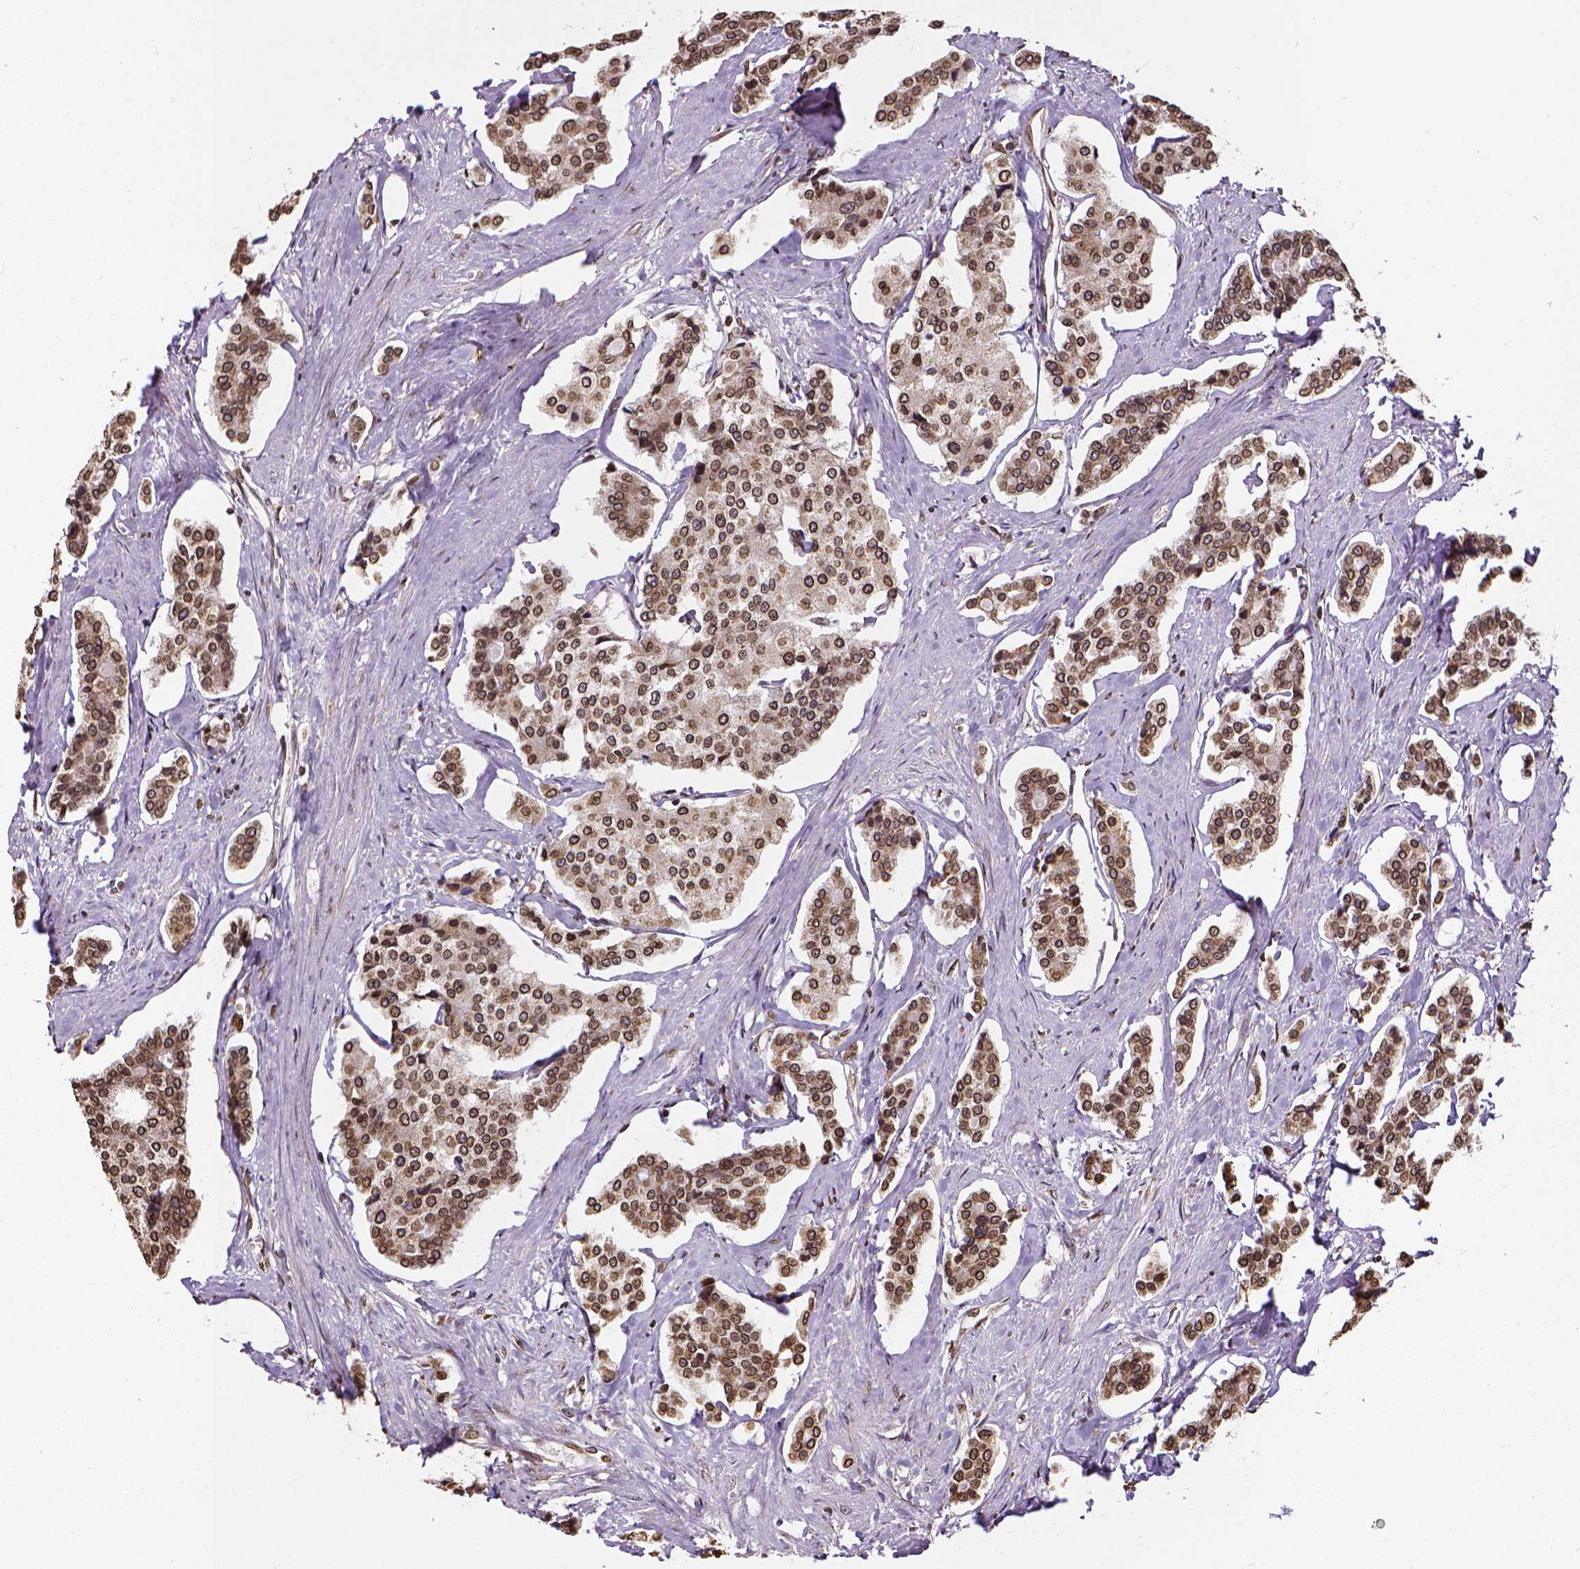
{"staining": {"intensity": "strong", "quantity": ">75%", "location": "cytoplasmic/membranous,nuclear"}, "tissue": "carcinoid", "cell_type": "Tumor cells", "image_type": "cancer", "snomed": [{"axis": "morphology", "description": "Carcinoid, malignant, NOS"}, {"axis": "topography", "description": "Small intestine"}], "caption": "There is high levels of strong cytoplasmic/membranous and nuclear expression in tumor cells of malignant carcinoid, as demonstrated by immunohistochemical staining (brown color).", "gene": "MTDH", "patient": {"sex": "female", "age": 65}}